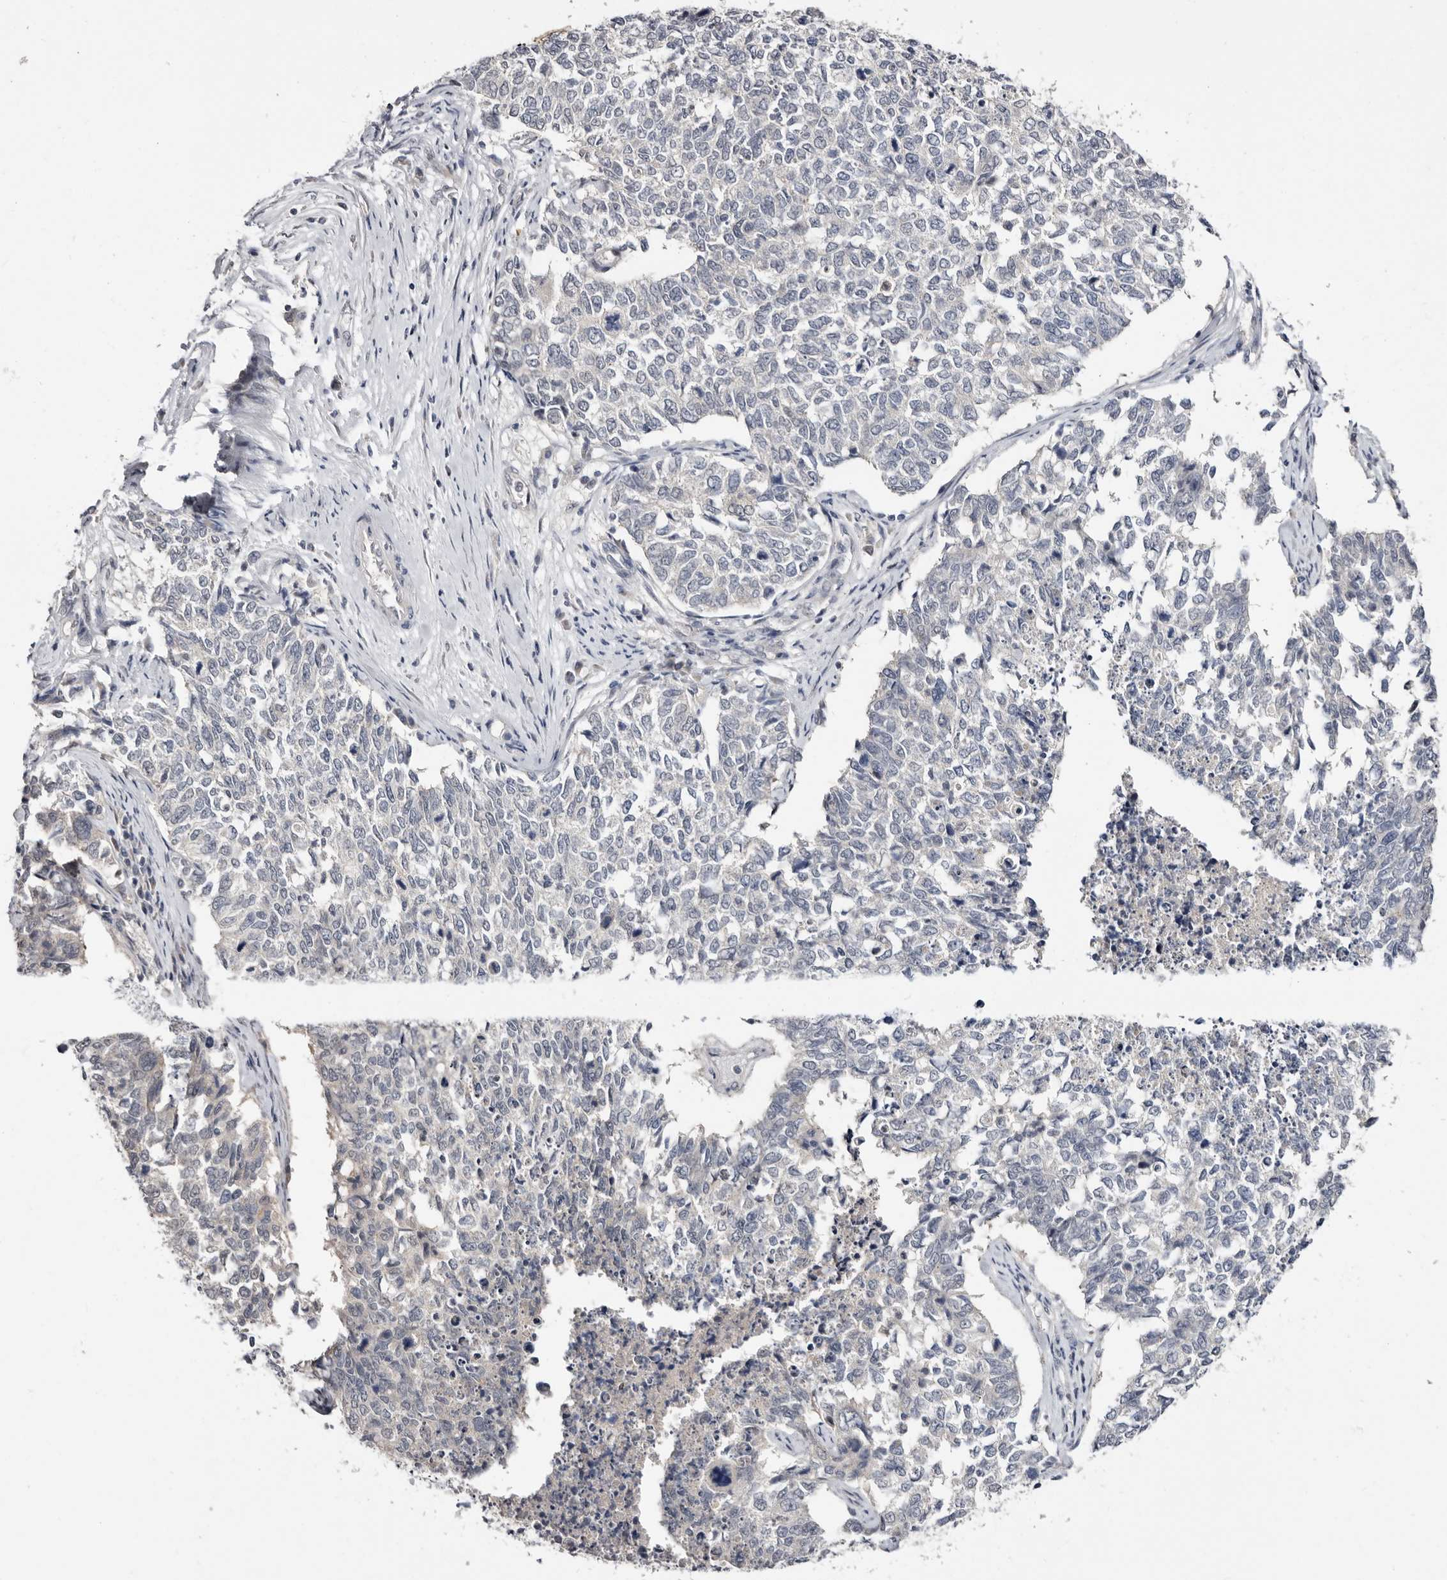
{"staining": {"intensity": "negative", "quantity": "none", "location": "none"}, "tissue": "cervical cancer", "cell_type": "Tumor cells", "image_type": "cancer", "snomed": [{"axis": "morphology", "description": "Squamous cell carcinoma, NOS"}, {"axis": "topography", "description": "Cervix"}], "caption": "This is an IHC histopathology image of cervical cancer. There is no staining in tumor cells.", "gene": "KLHL4", "patient": {"sex": "female", "age": 63}}